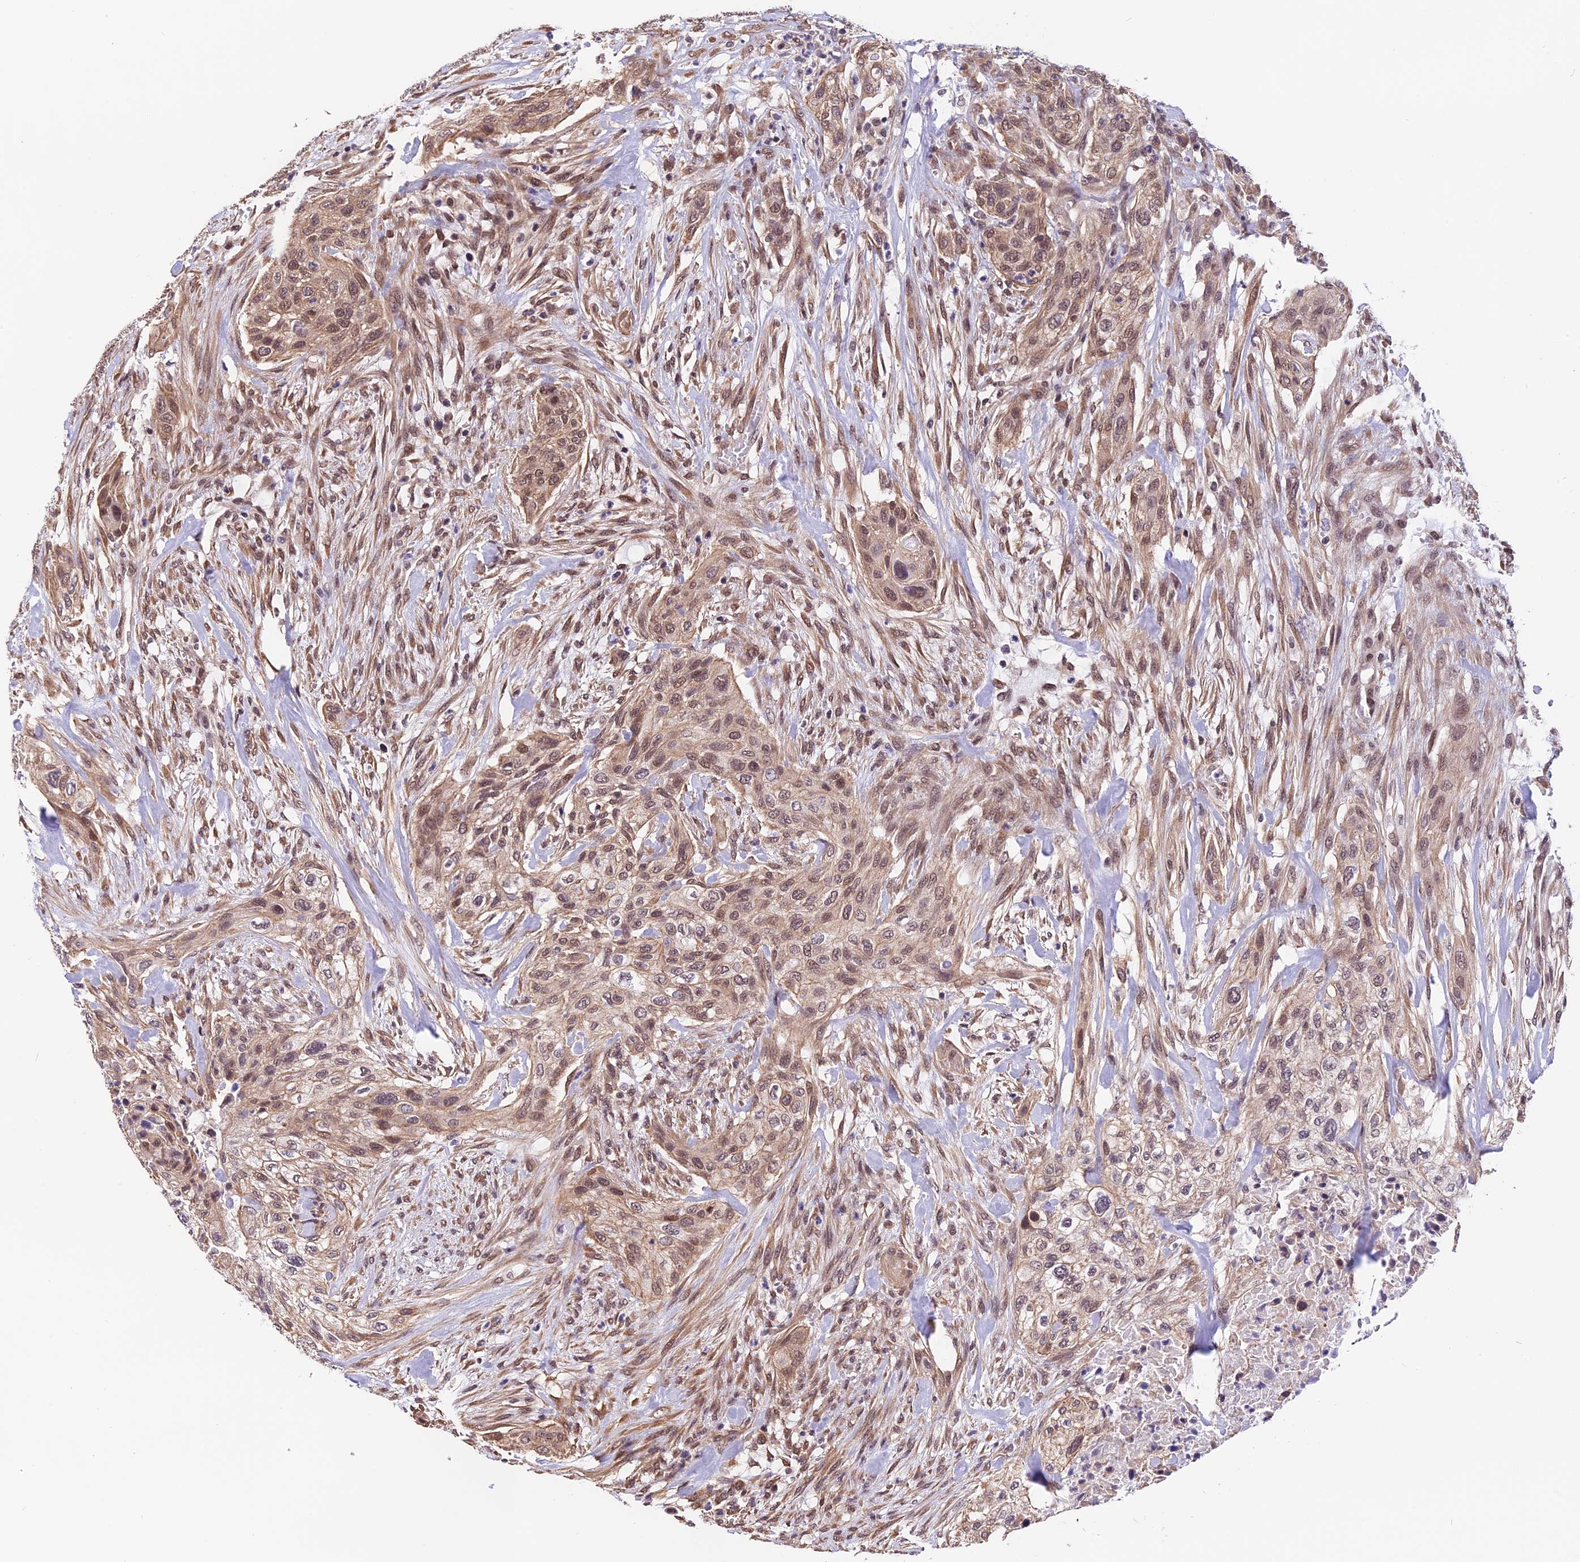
{"staining": {"intensity": "moderate", "quantity": ">75%", "location": "cytoplasmic/membranous,nuclear"}, "tissue": "urothelial cancer", "cell_type": "Tumor cells", "image_type": "cancer", "snomed": [{"axis": "morphology", "description": "Urothelial carcinoma, High grade"}, {"axis": "topography", "description": "Urinary bladder"}], "caption": "DAB (3,3'-diaminobenzidine) immunohistochemical staining of urothelial cancer reveals moderate cytoplasmic/membranous and nuclear protein positivity in approximately >75% of tumor cells.", "gene": "ZC3H4", "patient": {"sex": "male", "age": 35}}